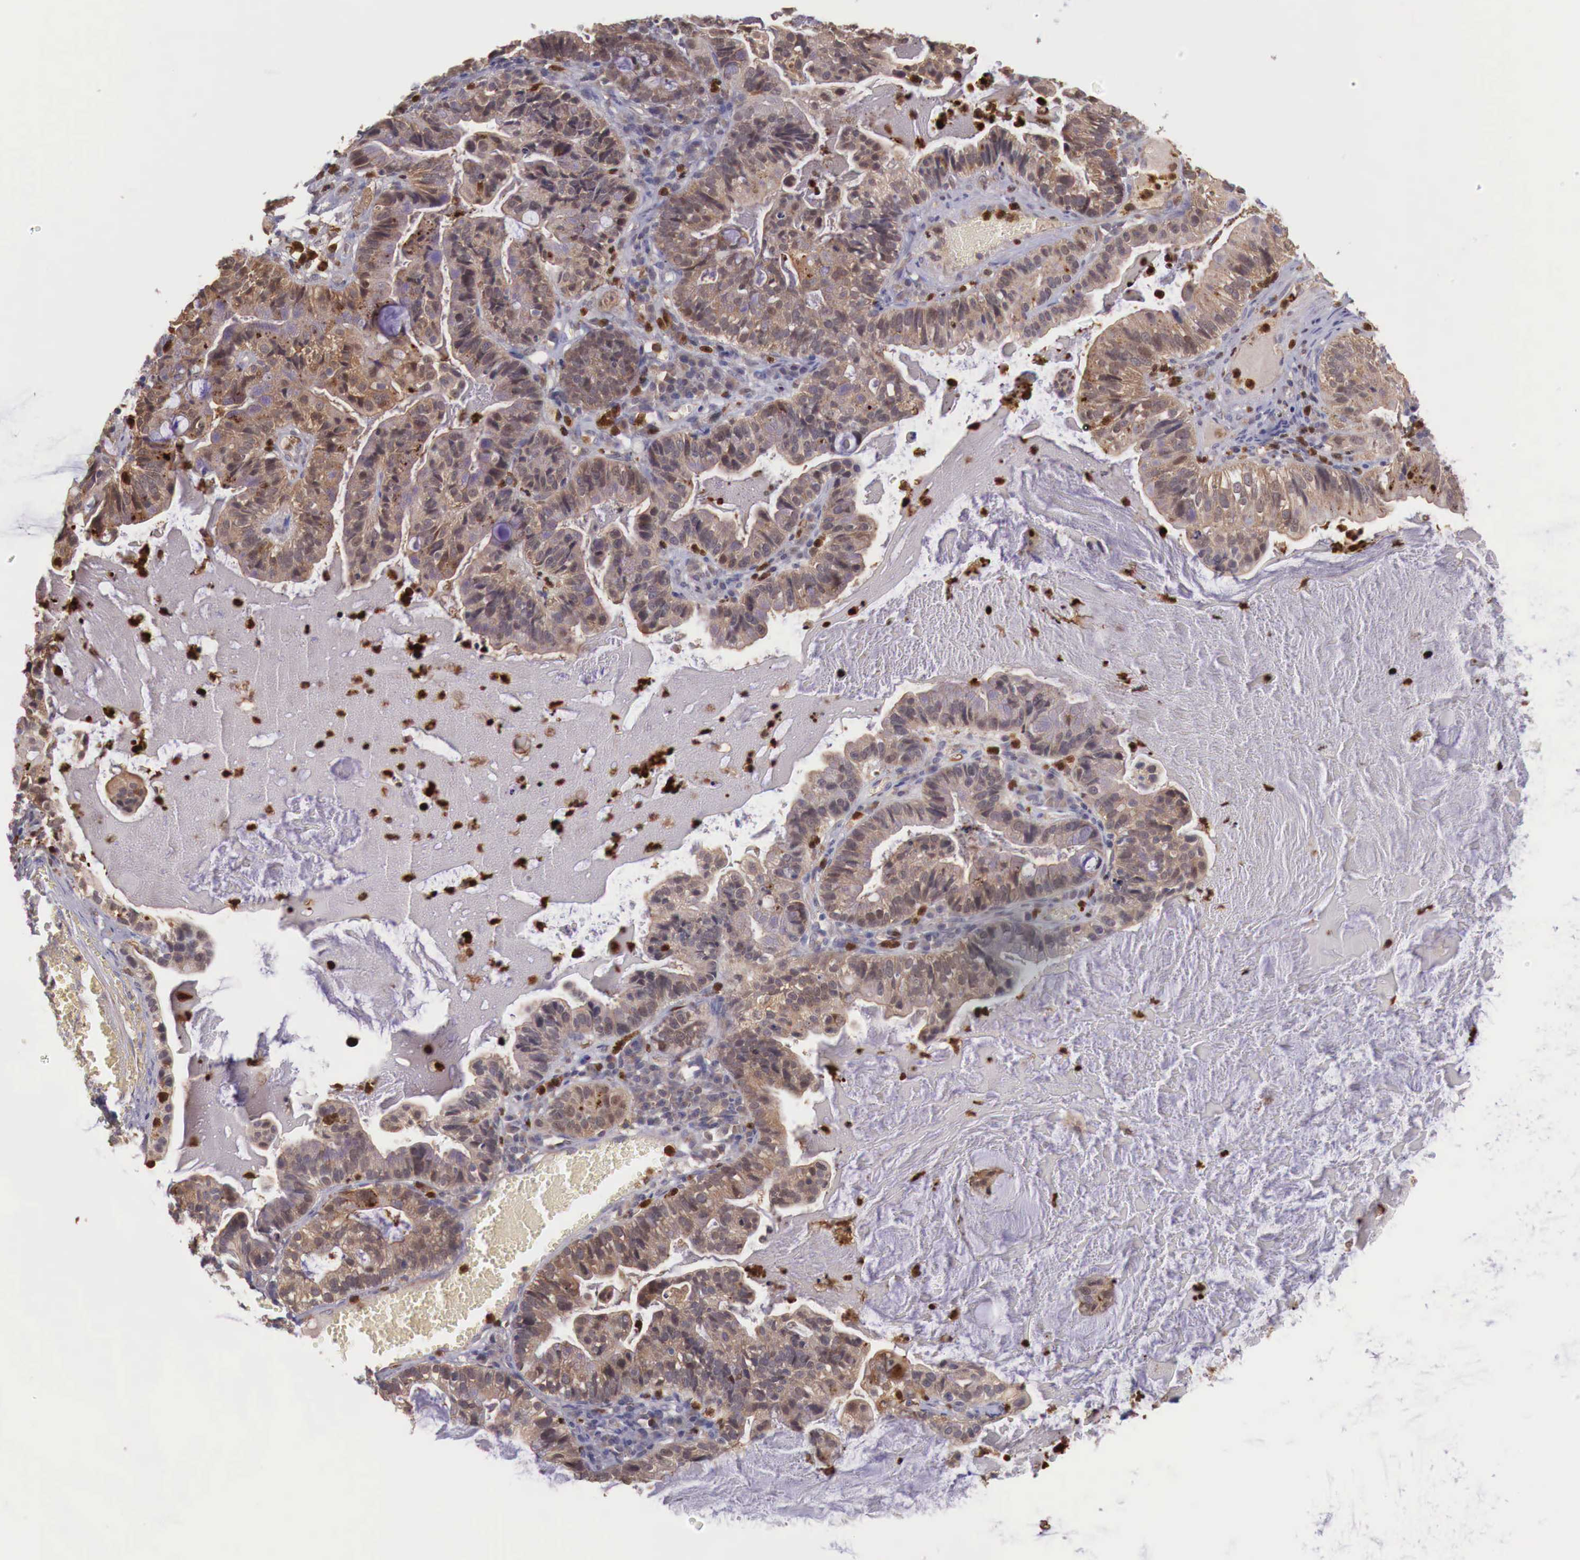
{"staining": {"intensity": "weak", "quantity": ">75%", "location": "cytoplasmic/membranous"}, "tissue": "cervical cancer", "cell_type": "Tumor cells", "image_type": "cancer", "snomed": [{"axis": "morphology", "description": "Adenocarcinoma, NOS"}, {"axis": "topography", "description": "Cervix"}], "caption": "About >75% of tumor cells in human cervical cancer (adenocarcinoma) reveal weak cytoplasmic/membranous protein positivity as visualized by brown immunohistochemical staining.", "gene": "GAB2", "patient": {"sex": "female", "age": 41}}